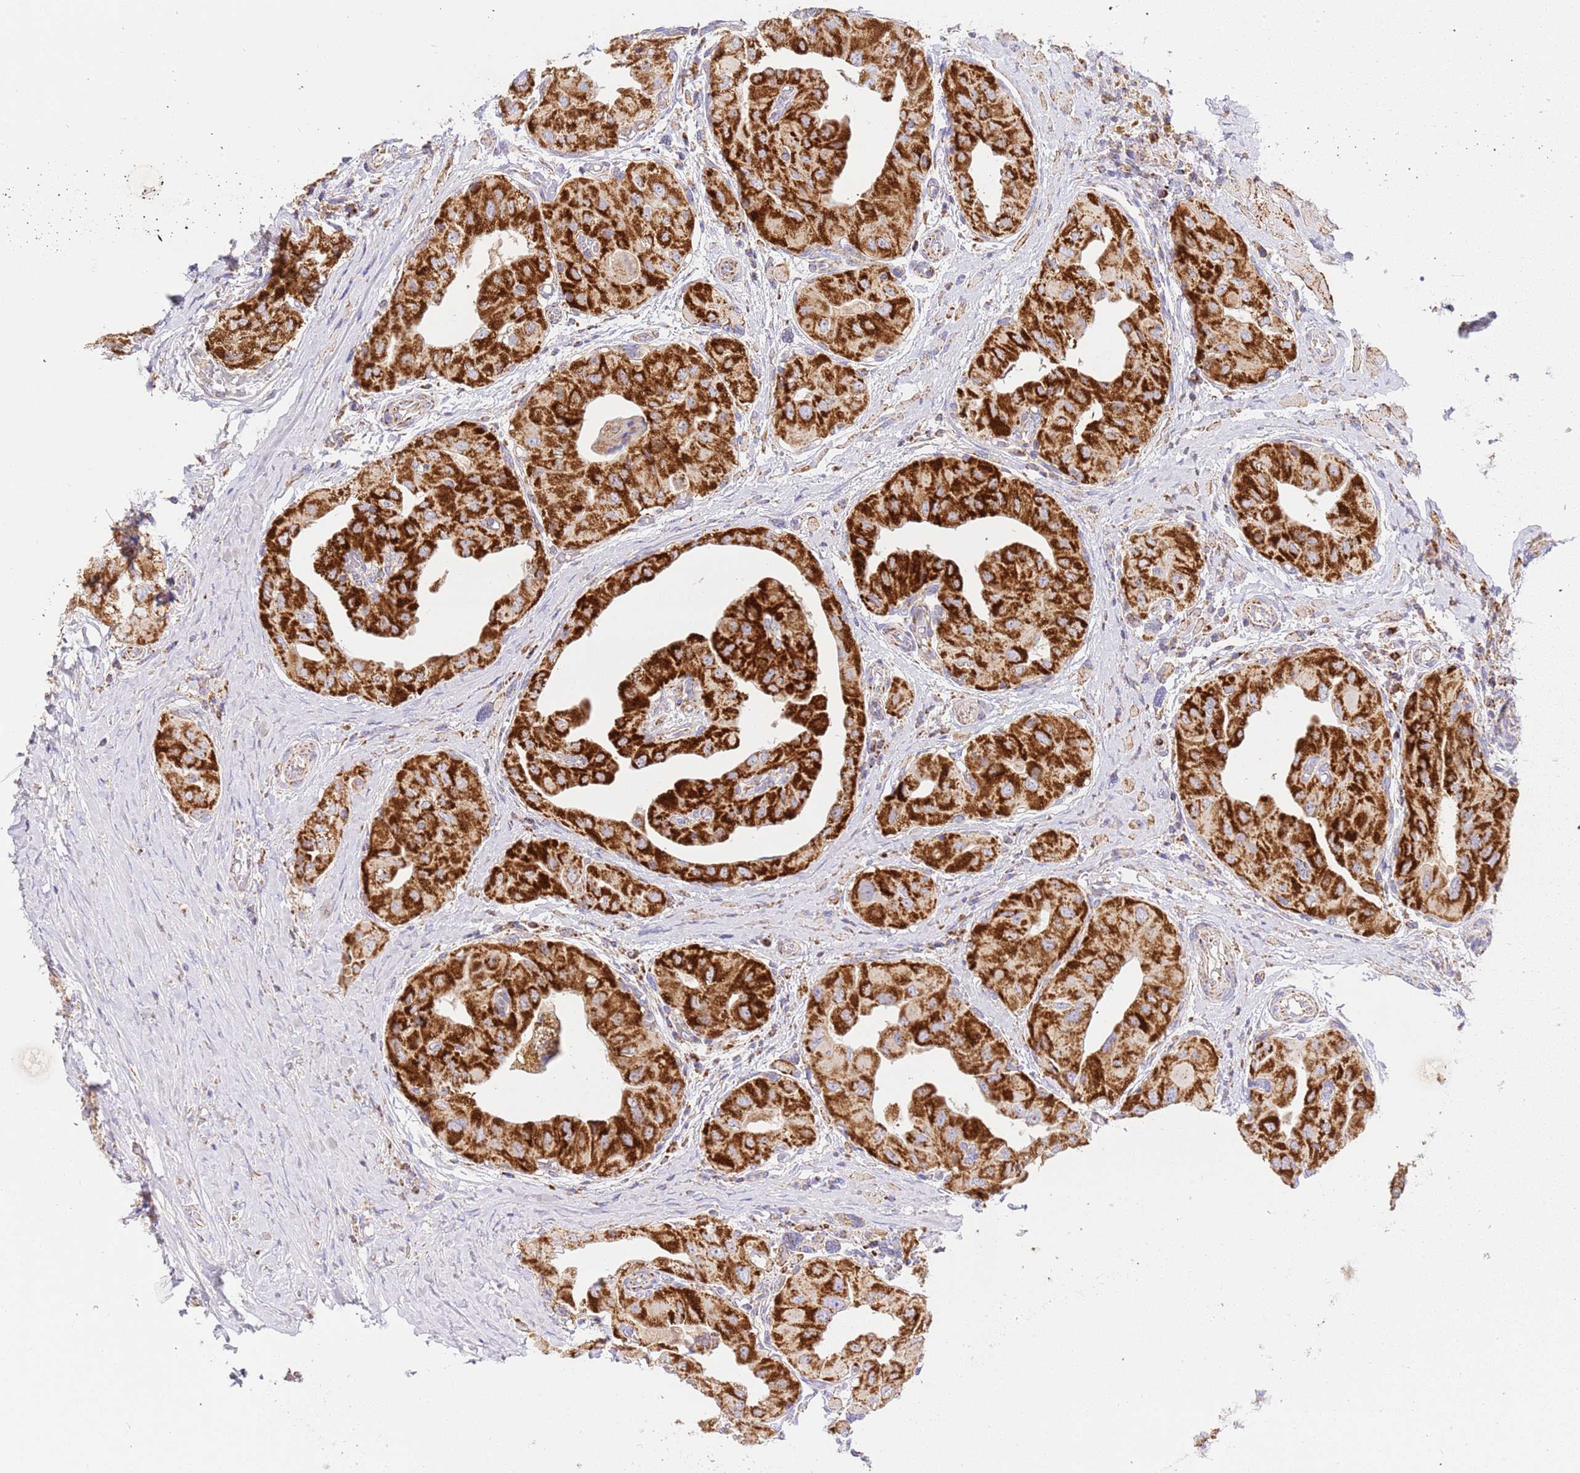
{"staining": {"intensity": "strong", "quantity": ">75%", "location": "cytoplasmic/membranous"}, "tissue": "thyroid cancer", "cell_type": "Tumor cells", "image_type": "cancer", "snomed": [{"axis": "morphology", "description": "Papillary adenocarcinoma, NOS"}, {"axis": "topography", "description": "Thyroid gland"}], "caption": "Brown immunohistochemical staining in papillary adenocarcinoma (thyroid) shows strong cytoplasmic/membranous positivity in about >75% of tumor cells.", "gene": "ZBTB39", "patient": {"sex": "female", "age": 59}}